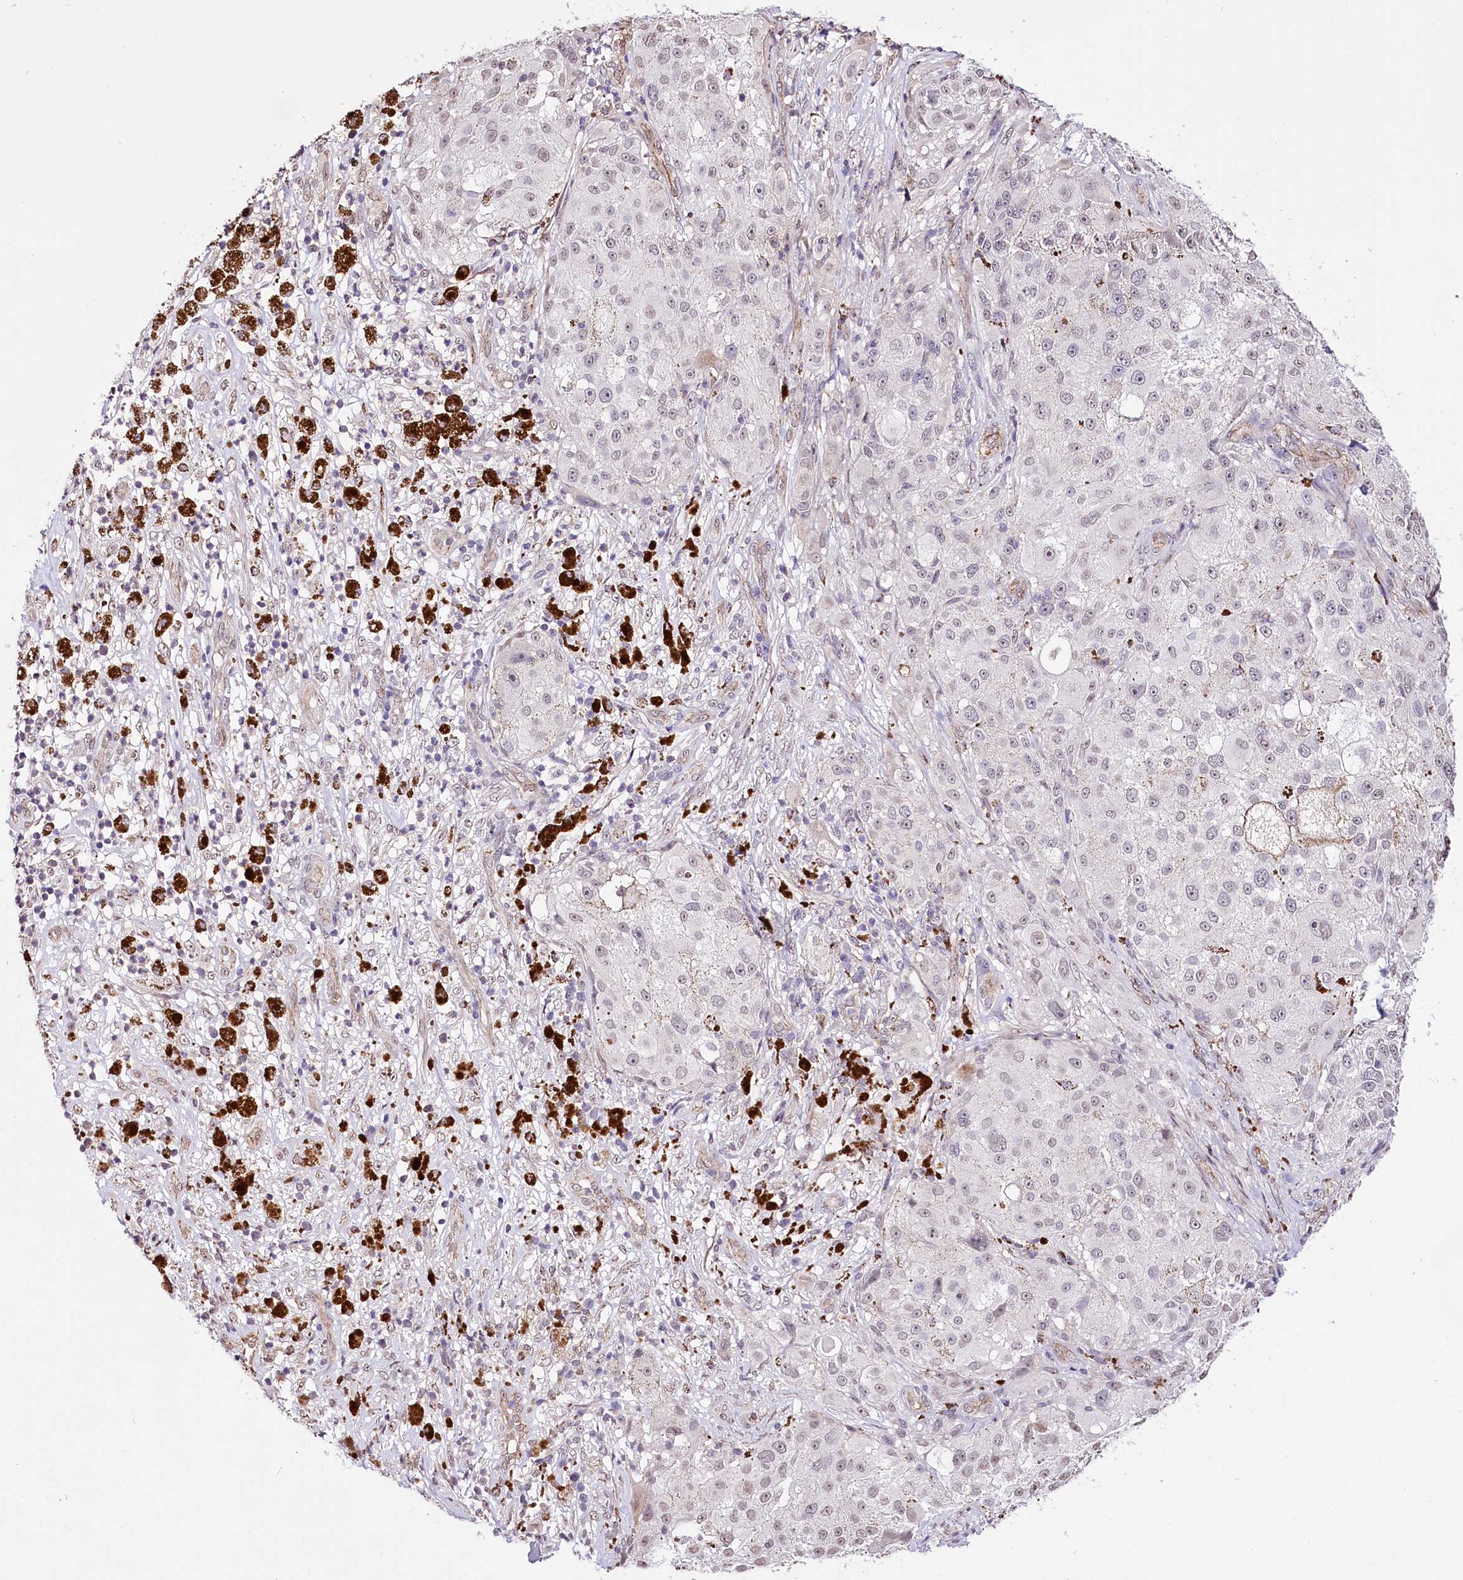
{"staining": {"intensity": "weak", "quantity": "<25%", "location": "cytoplasmic/membranous,nuclear"}, "tissue": "melanoma", "cell_type": "Tumor cells", "image_type": "cancer", "snomed": [{"axis": "morphology", "description": "Necrosis, NOS"}, {"axis": "morphology", "description": "Malignant melanoma, NOS"}, {"axis": "topography", "description": "Skin"}], "caption": "An immunohistochemistry micrograph of melanoma is shown. There is no staining in tumor cells of melanoma. (Brightfield microscopy of DAB immunohistochemistry (IHC) at high magnification).", "gene": "ST7", "patient": {"sex": "female", "age": 87}}